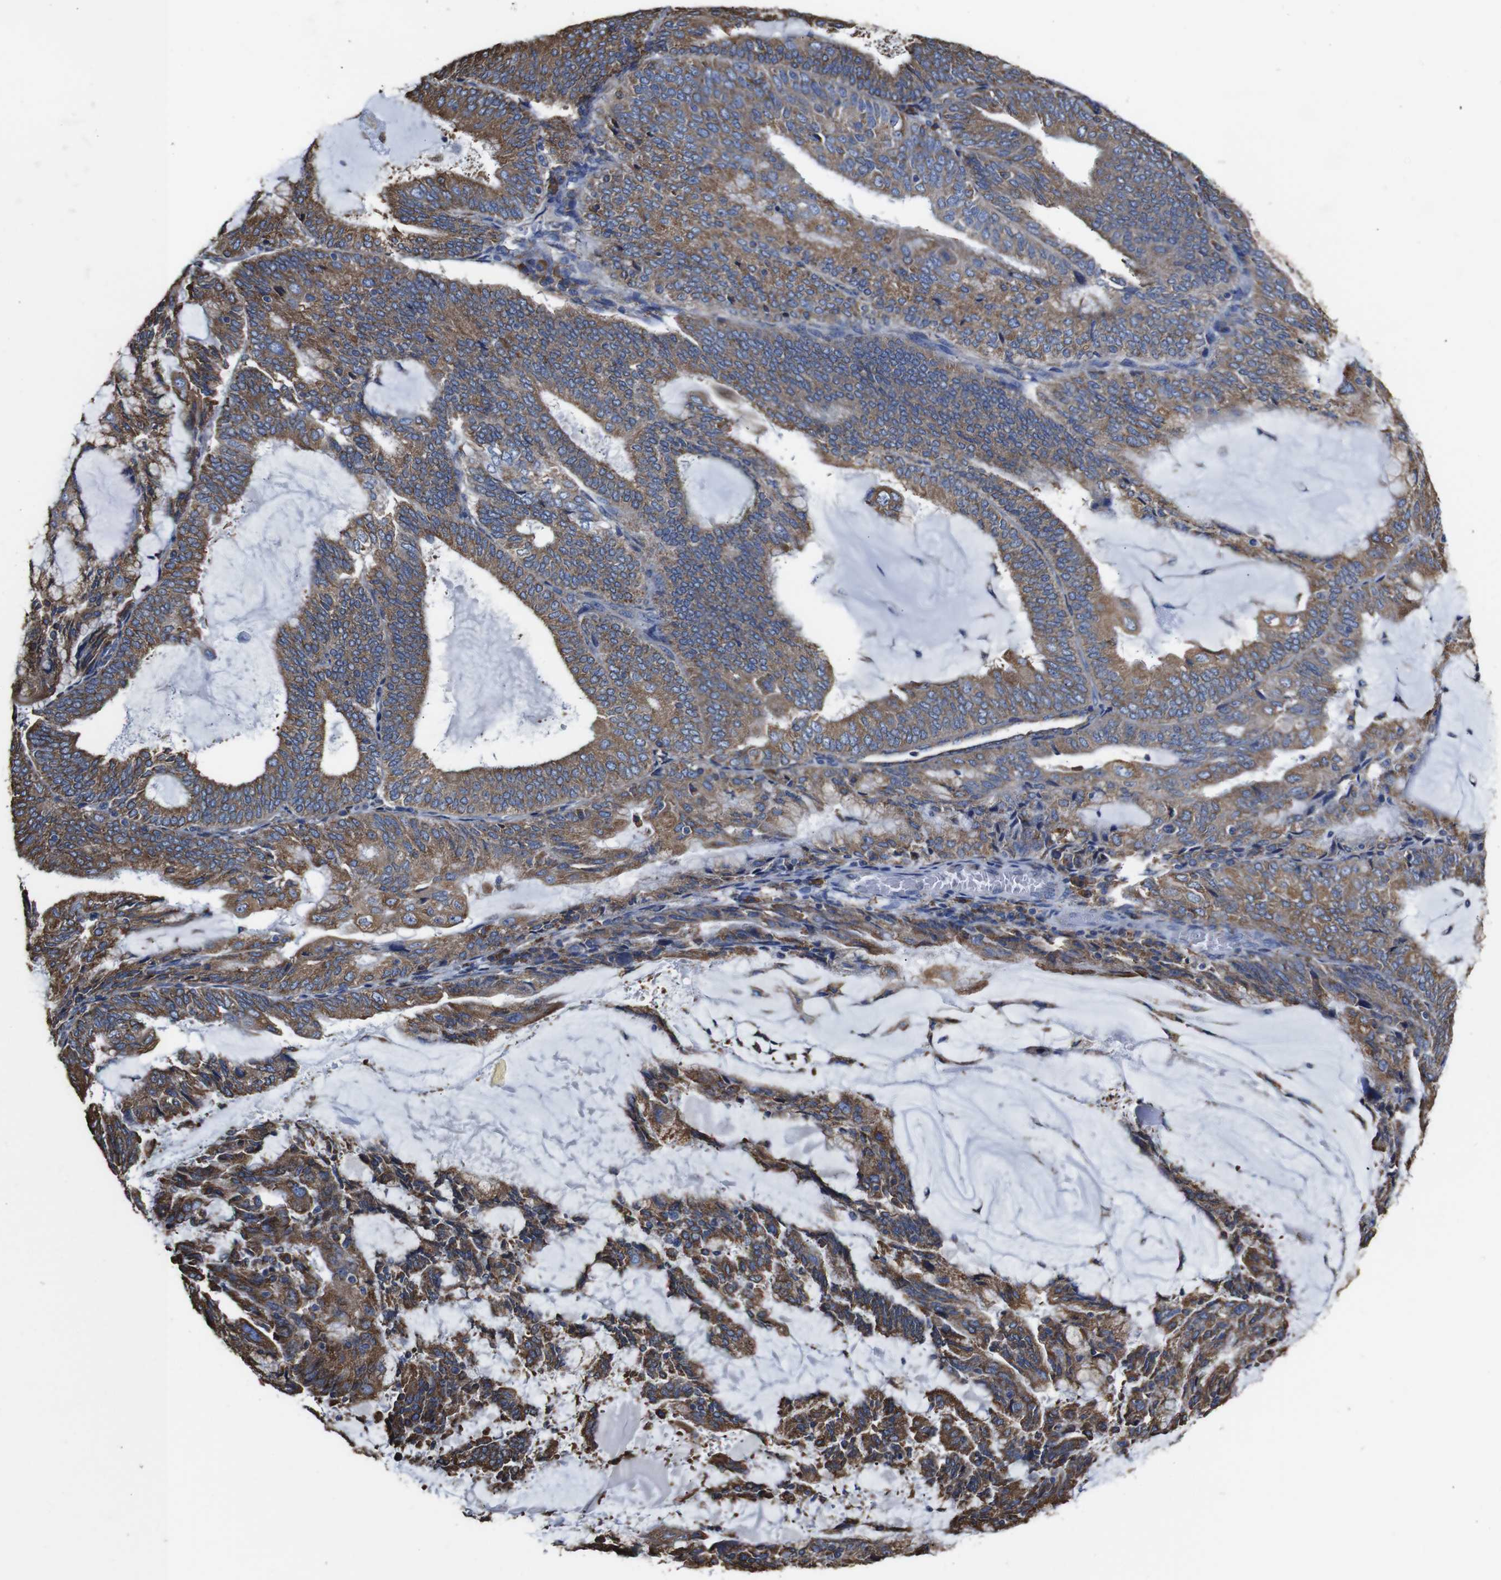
{"staining": {"intensity": "moderate", "quantity": ">75%", "location": "cytoplasmic/membranous"}, "tissue": "endometrial cancer", "cell_type": "Tumor cells", "image_type": "cancer", "snomed": [{"axis": "morphology", "description": "Adenocarcinoma, NOS"}, {"axis": "topography", "description": "Endometrium"}], "caption": "Human endometrial cancer stained with a brown dye exhibits moderate cytoplasmic/membranous positive staining in approximately >75% of tumor cells.", "gene": "PPIB", "patient": {"sex": "female", "age": 81}}